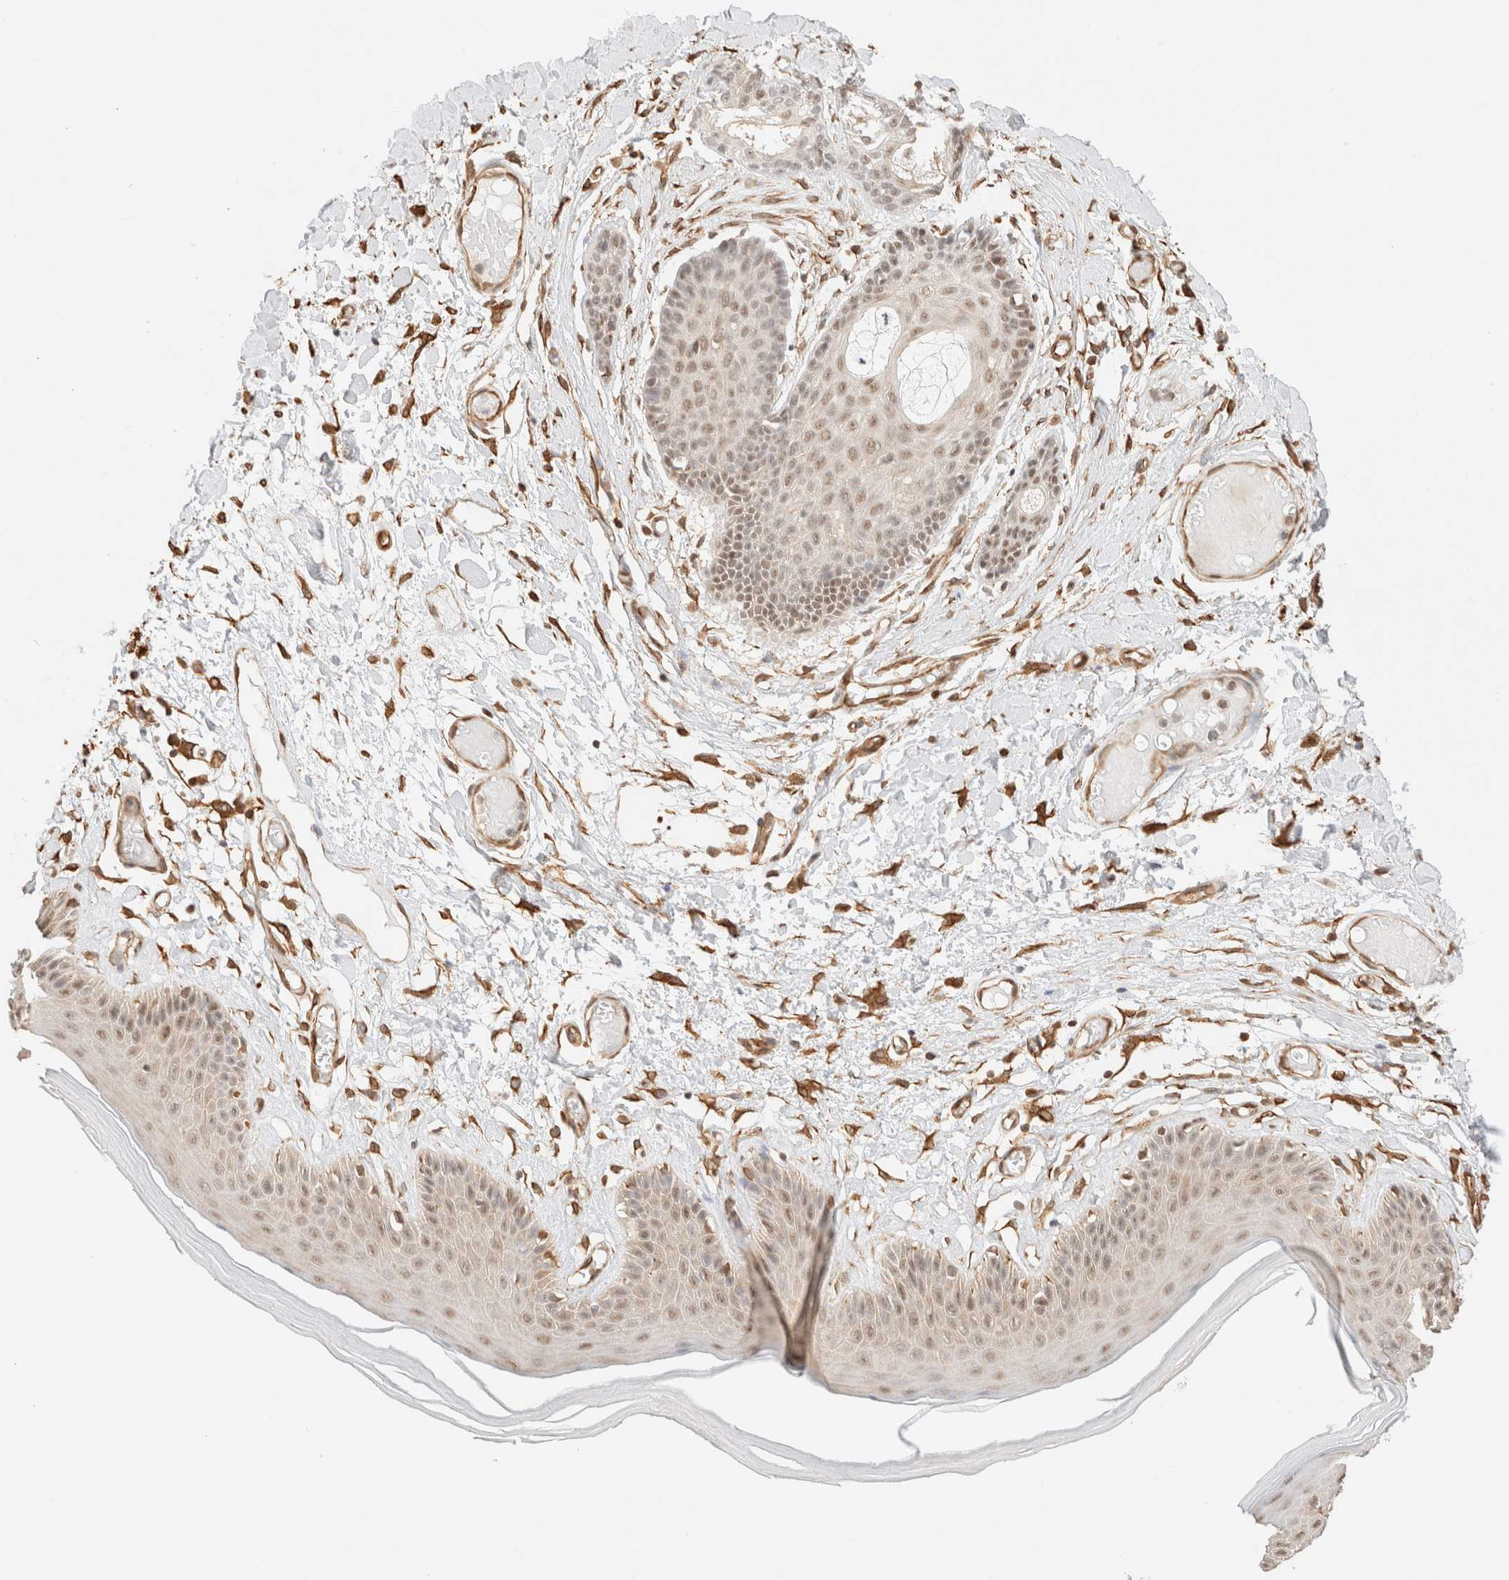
{"staining": {"intensity": "moderate", "quantity": ">75%", "location": "cytoplasmic/membranous,nuclear"}, "tissue": "skin", "cell_type": "Epidermal cells", "image_type": "normal", "snomed": [{"axis": "morphology", "description": "Normal tissue, NOS"}, {"axis": "topography", "description": "Vulva"}], "caption": "Immunohistochemistry (IHC) of normal skin exhibits medium levels of moderate cytoplasmic/membranous,nuclear positivity in about >75% of epidermal cells.", "gene": "ARID5A", "patient": {"sex": "female", "age": 73}}